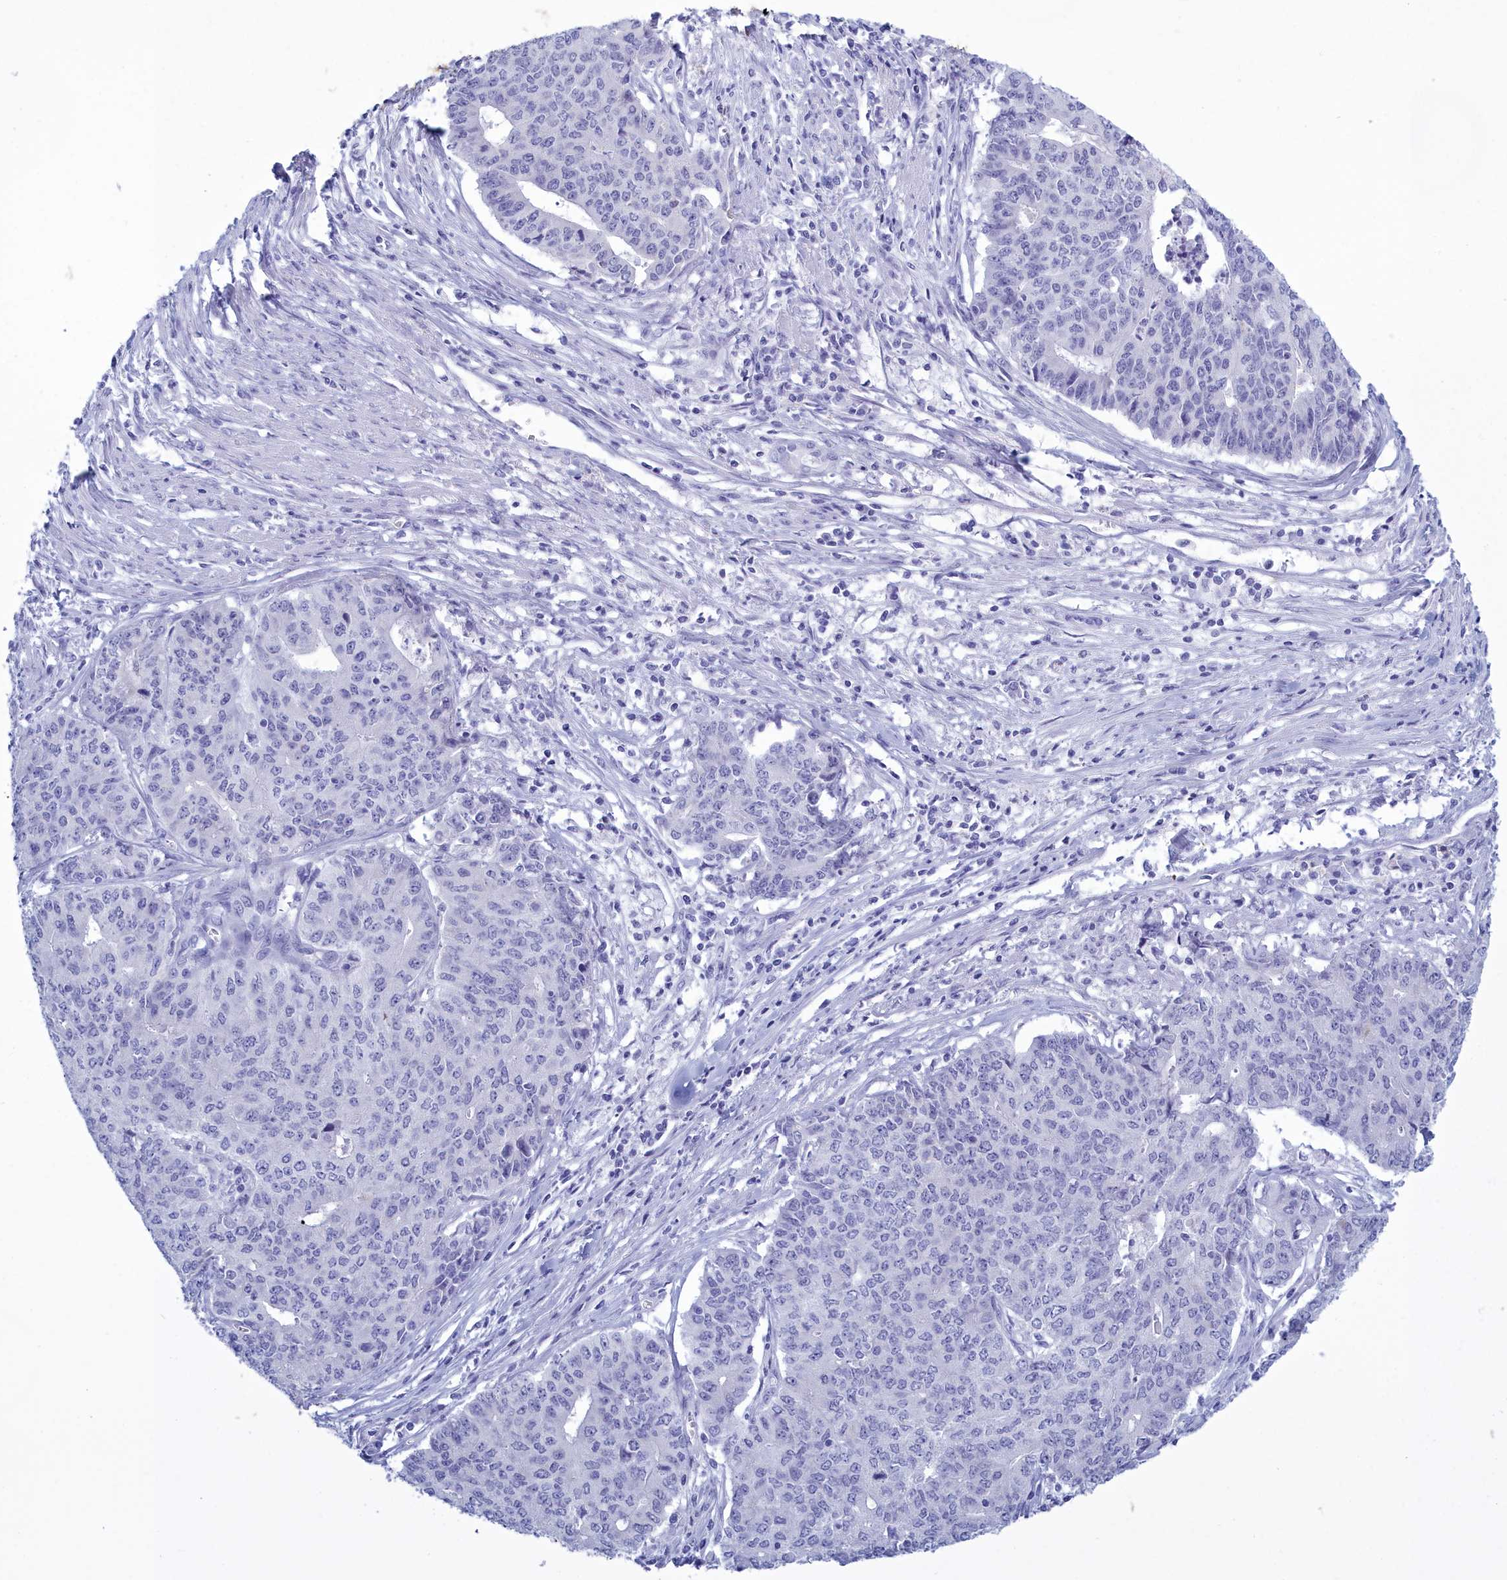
{"staining": {"intensity": "negative", "quantity": "none", "location": "none"}, "tissue": "endometrial cancer", "cell_type": "Tumor cells", "image_type": "cancer", "snomed": [{"axis": "morphology", "description": "Adenocarcinoma, NOS"}, {"axis": "topography", "description": "Endometrium"}], "caption": "This is a micrograph of immunohistochemistry (IHC) staining of endometrial cancer, which shows no staining in tumor cells.", "gene": "TMEM97", "patient": {"sex": "female", "age": 59}}